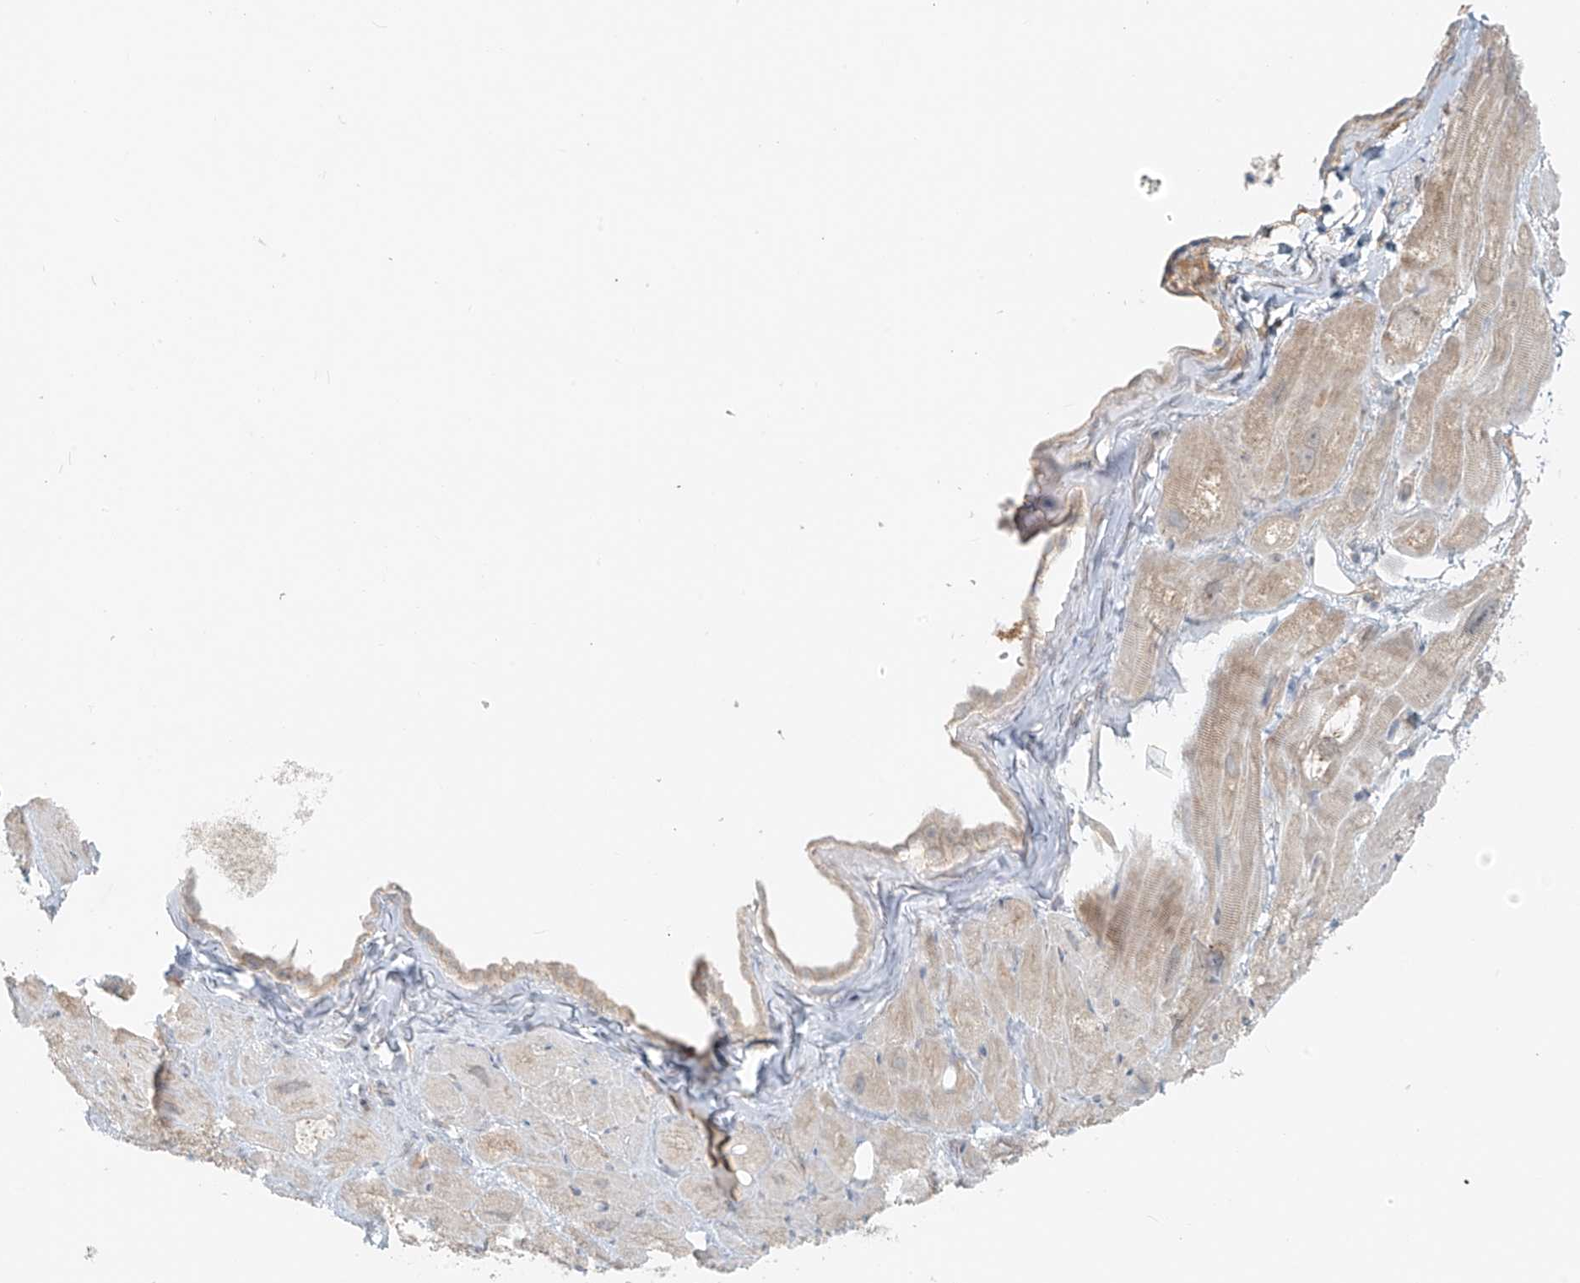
{"staining": {"intensity": "weak", "quantity": "<25%", "location": "cytoplasmic/membranous"}, "tissue": "heart muscle", "cell_type": "Cardiomyocytes", "image_type": "normal", "snomed": [{"axis": "morphology", "description": "Normal tissue, NOS"}, {"axis": "topography", "description": "Heart"}], "caption": "Protein analysis of unremarkable heart muscle demonstrates no significant expression in cardiomyocytes.", "gene": "ABCD1", "patient": {"sex": "male", "age": 50}}